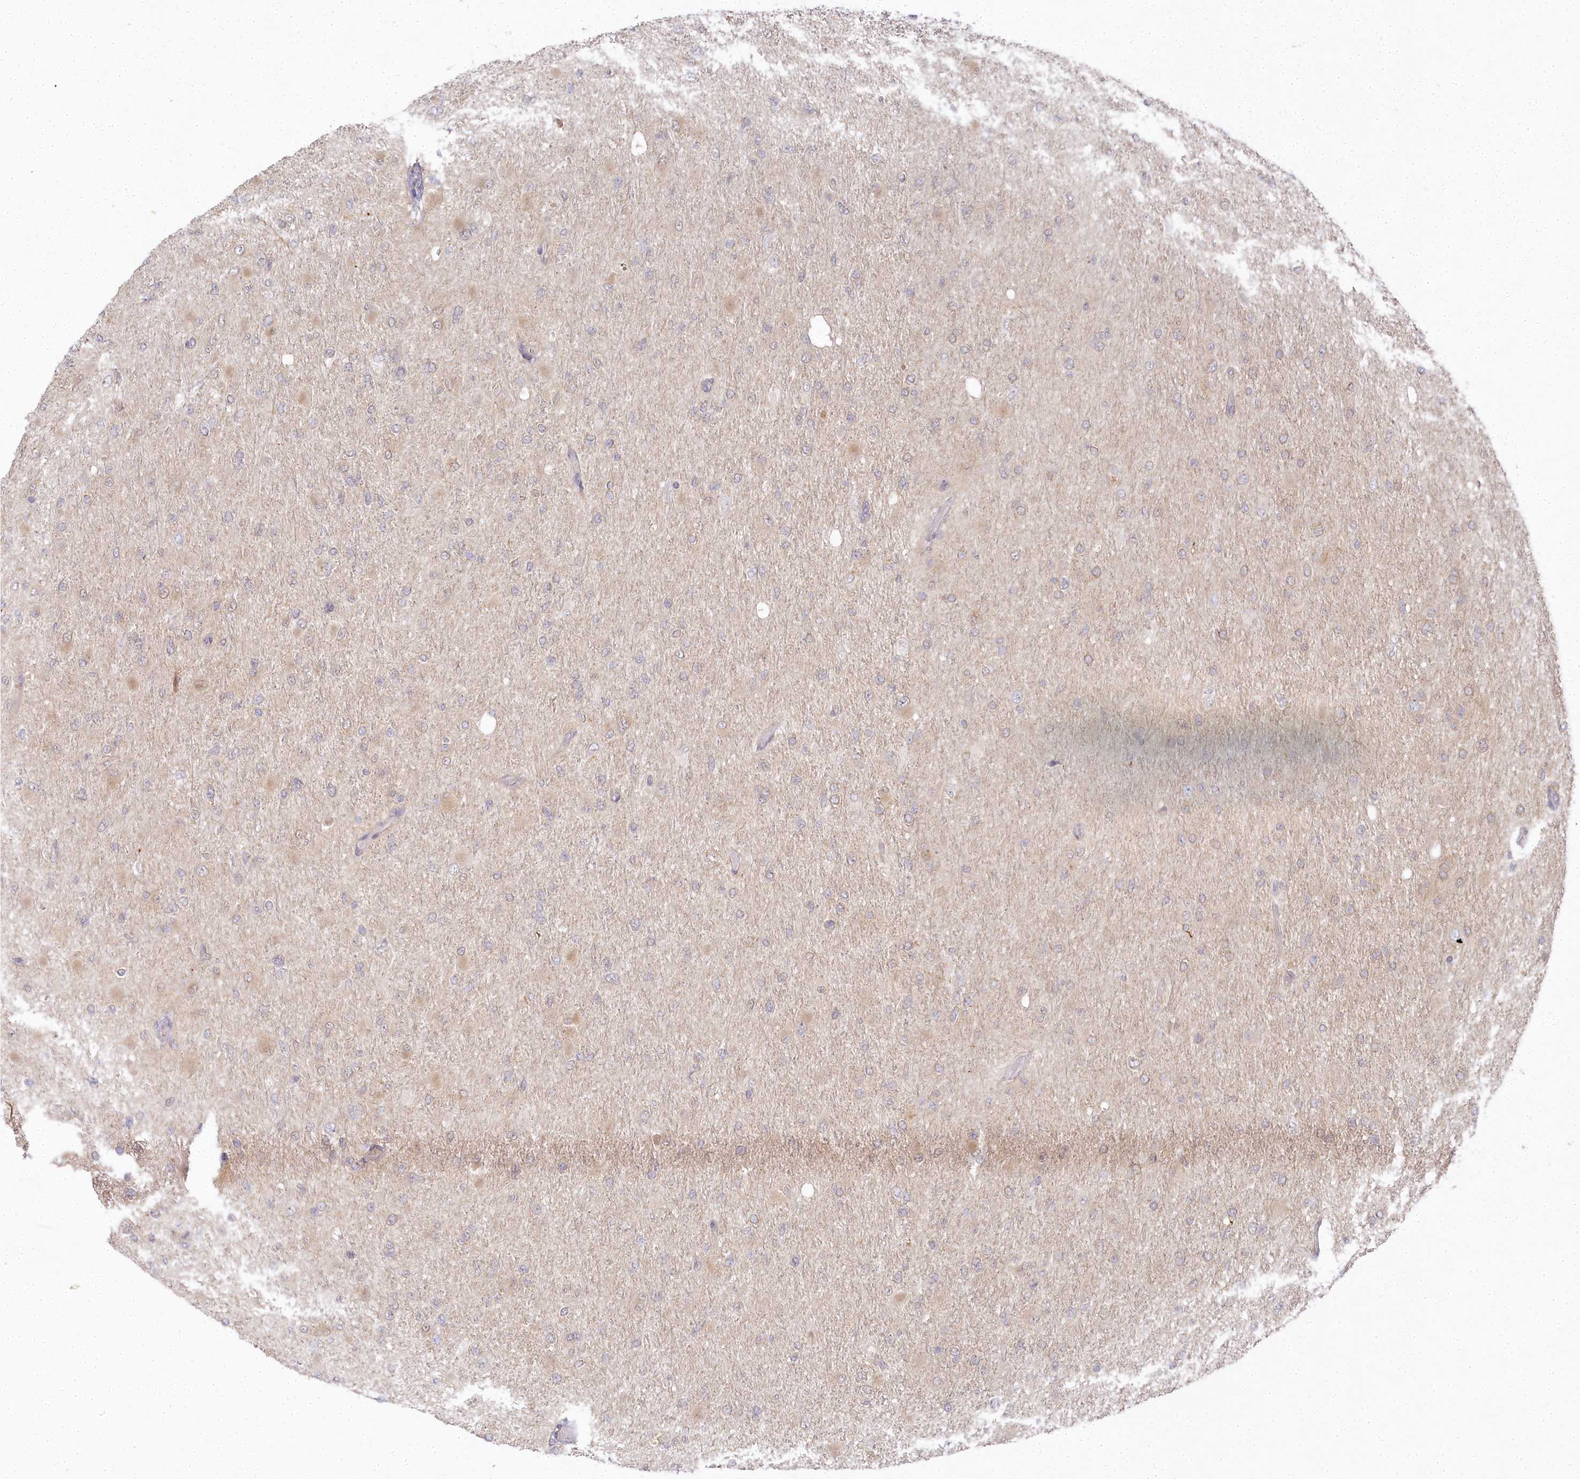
{"staining": {"intensity": "negative", "quantity": "none", "location": "none"}, "tissue": "glioma", "cell_type": "Tumor cells", "image_type": "cancer", "snomed": [{"axis": "morphology", "description": "Glioma, malignant, High grade"}, {"axis": "topography", "description": "Cerebral cortex"}], "caption": "DAB immunohistochemical staining of human malignant glioma (high-grade) shows no significant expression in tumor cells.", "gene": "AAMDC", "patient": {"sex": "female", "age": 36}}